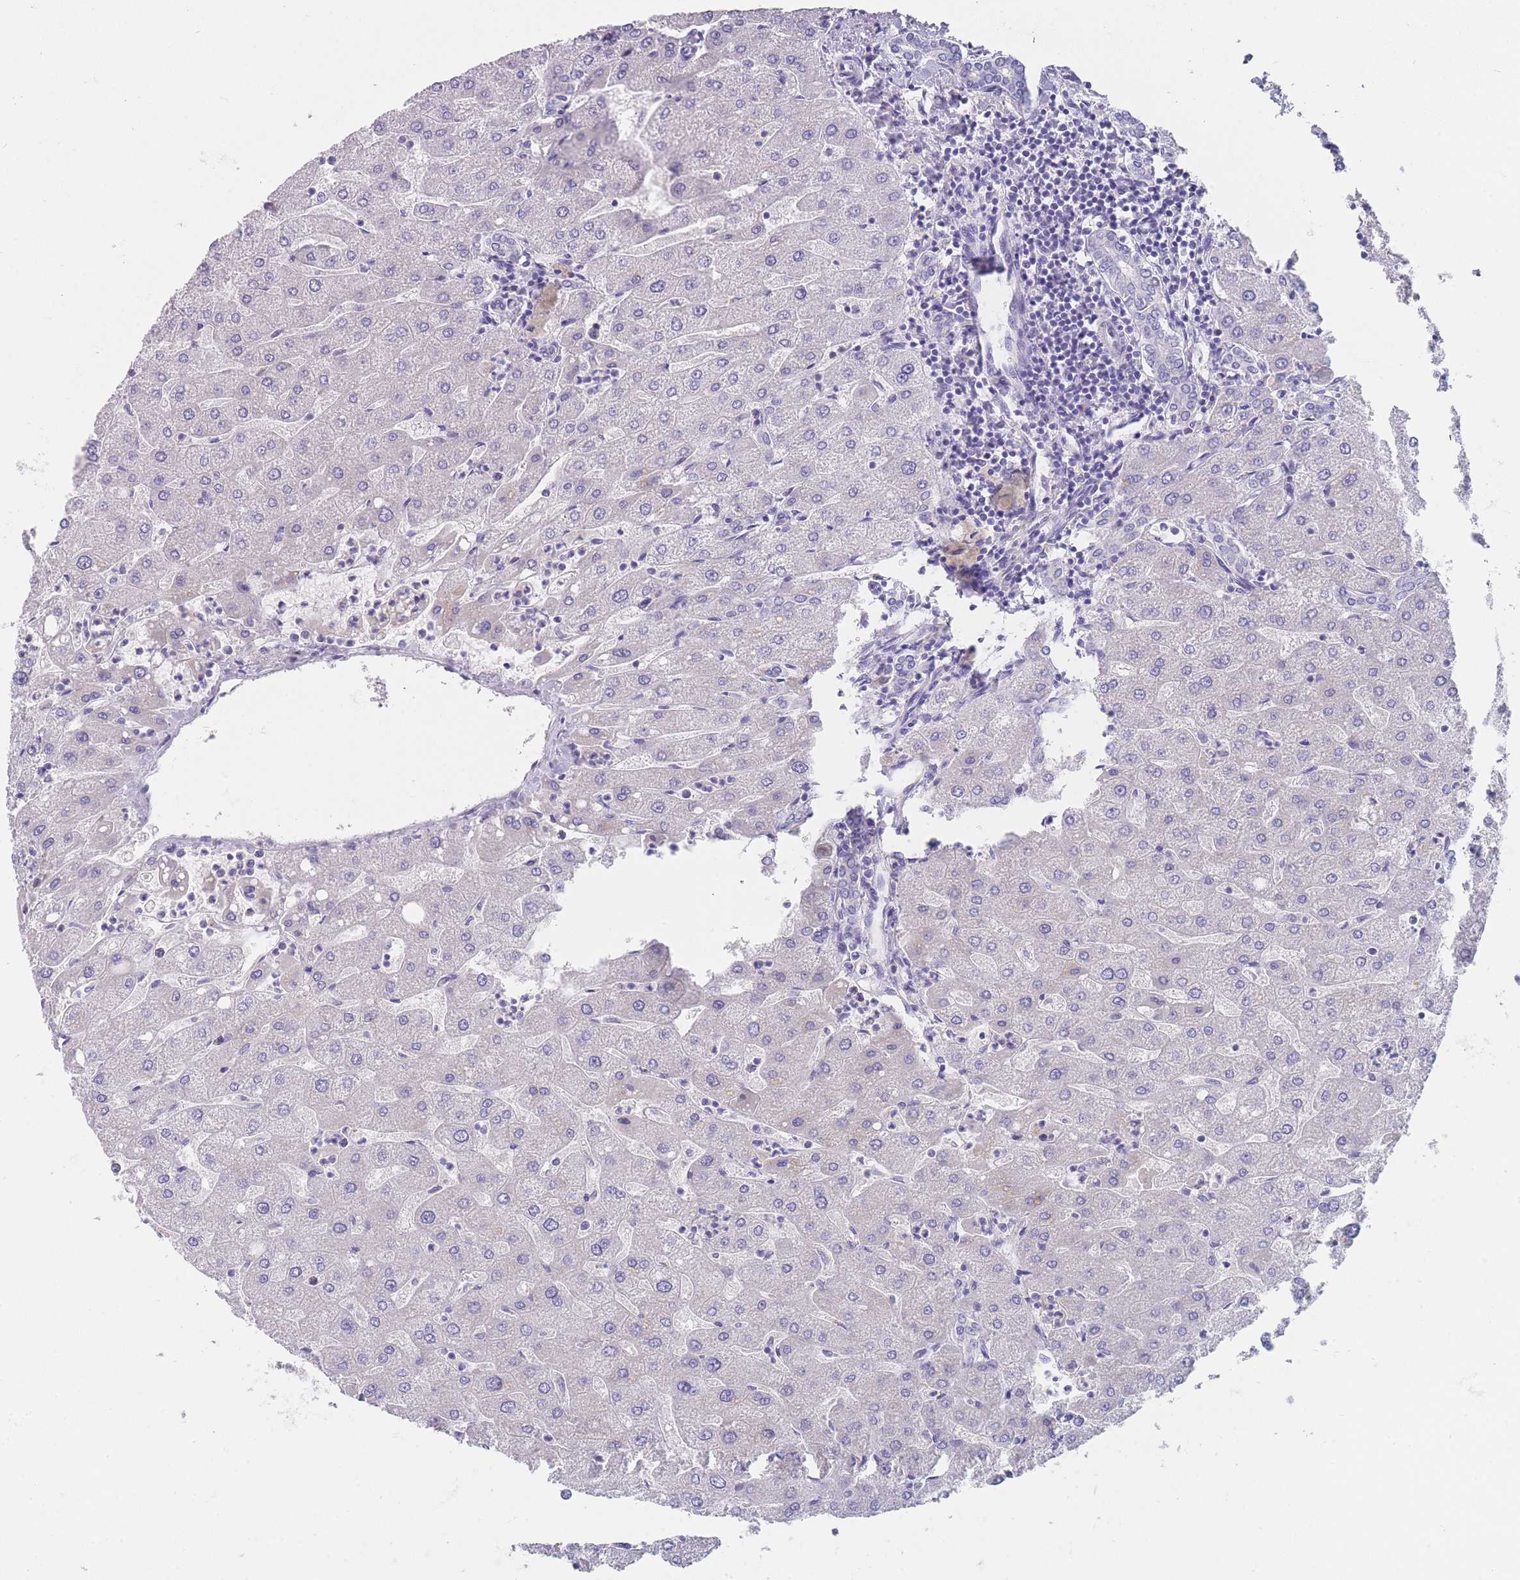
{"staining": {"intensity": "negative", "quantity": "none", "location": "none"}, "tissue": "liver", "cell_type": "Cholangiocytes", "image_type": "normal", "snomed": [{"axis": "morphology", "description": "Normal tissue, NOS"}, {"axis": "topography", "description": "Liver"}], "caption": "A high-resolution photomicrograph shows immunohistochemistry staining of benign liver, which displays no significant staining in cholangiocytes.", "gene": "MRPS14", "patient": {"sex": "male", "age": 67}}